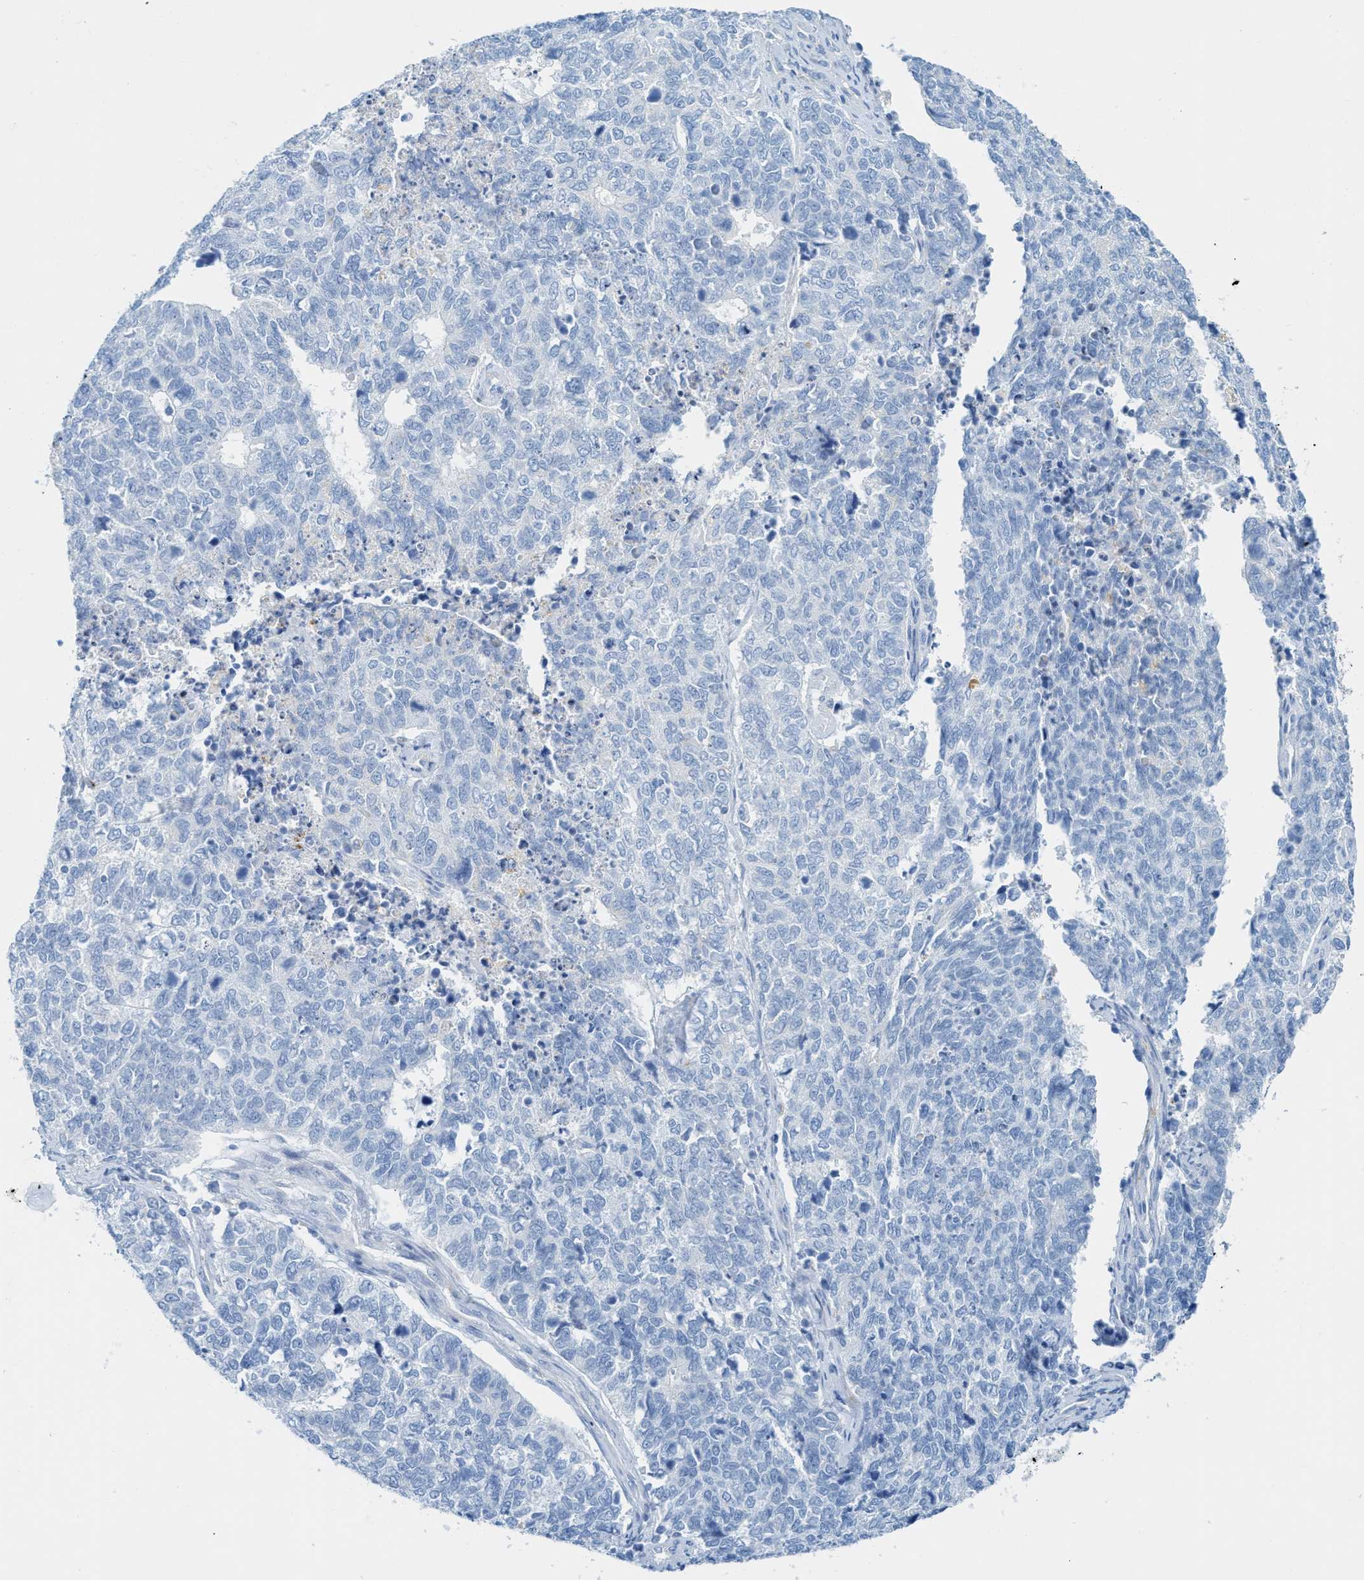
{"staining": {"intensity": "negative", "quantity": "none", "location": "none"}, "tissue": "cervical cancer", "cell_type": "Tumor cells", "image_type": "cancer", "snomed": [{"axis": "morphology", "description": "Squamous cell carcinoma, NOS"}, {"axis": "topography", "description": "Cervix"}], "caption": "DAB (3,3'-diaminobenzidine) immunohistochemical staining of human cervical cancer reveals no significant expression in tumor cells.", "gene": "C21orf62", "patient": {"sex": "female", "age": 63}}